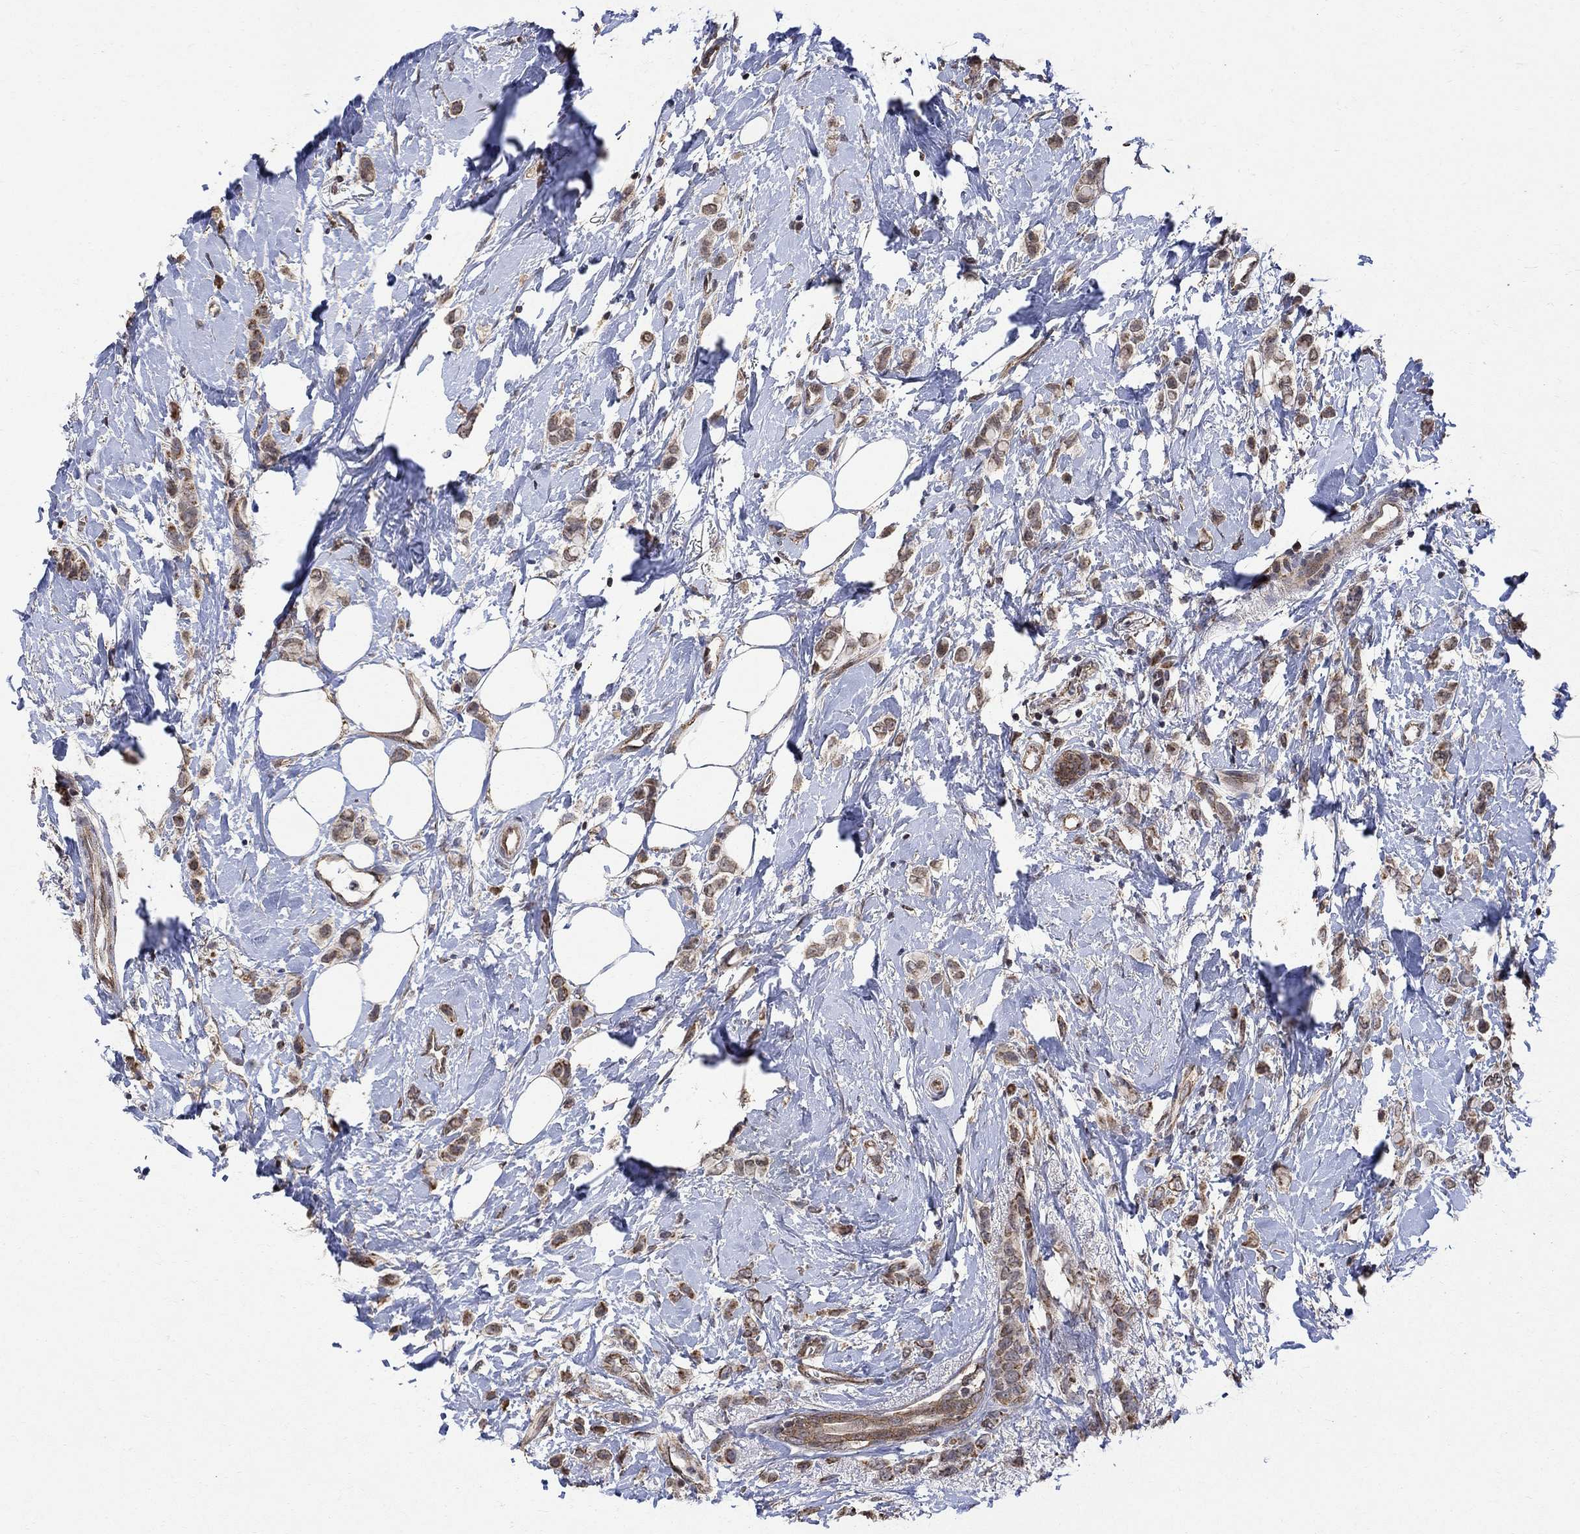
{"staining": {"intensity": "moderate", "quantity": "25%-75%", "location": "cytoplasmic/membranous,nuclear"}, "tissue": "breast cancer", "cell_type": "Tumor cells", "image_type": "cancer", "snomed": [{"axis": "morphology", "description": "Lobular carcinoma"}, {"axis": "topography", "description": "Breast"}], "caption": "Tumor cells exhibit moderate cytoplasmic/membranous and nuclear expression in about 25%-75% of cells in lobular carcinoma (breast). (brown staining indicates protein expression, while blue staining denotes nuclei).", "gene": "ANKRA2", "patient": {"sex": "female", "age": 66}}